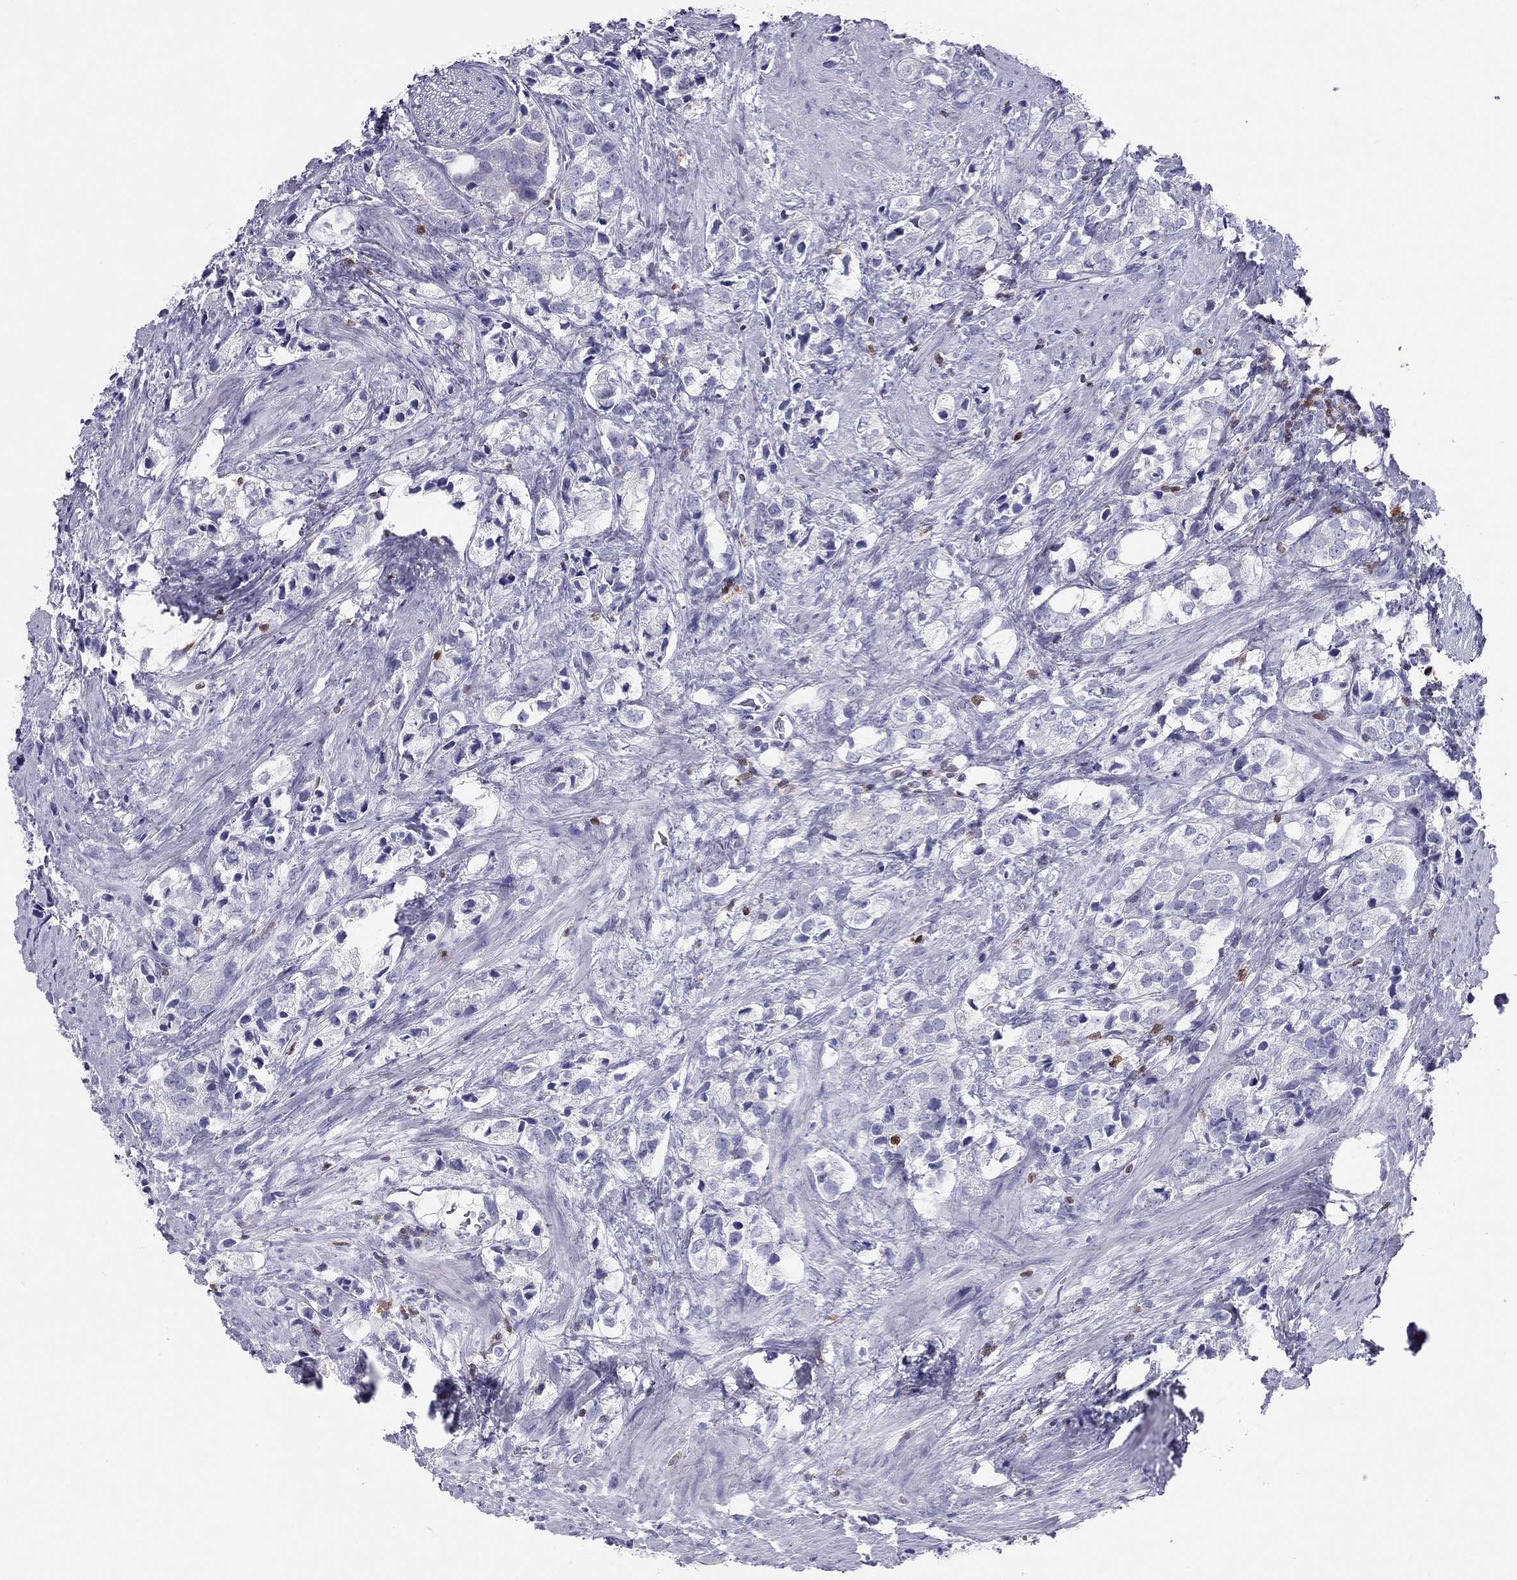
{"staining": {"intensity": "negative", "quantity": "none", "location": "none"}, "tissue": "prostate cancer", "cell_type": "Tumor cells", "image_type": "cancer", "snomed": [{"axis": "morphology", "description": "Adenocarcinoma, NOS"}, {"axis": "topography", "description": "Prostate and seminal vesicle, NOS"}], "caption": "Immunohistochemical staining of human prostate cancer (adenocarcinoma) reveals no significant expression in tumor cells.", "gene": "SH2D2A", "patient": {"sex": "male", "age": 63}}